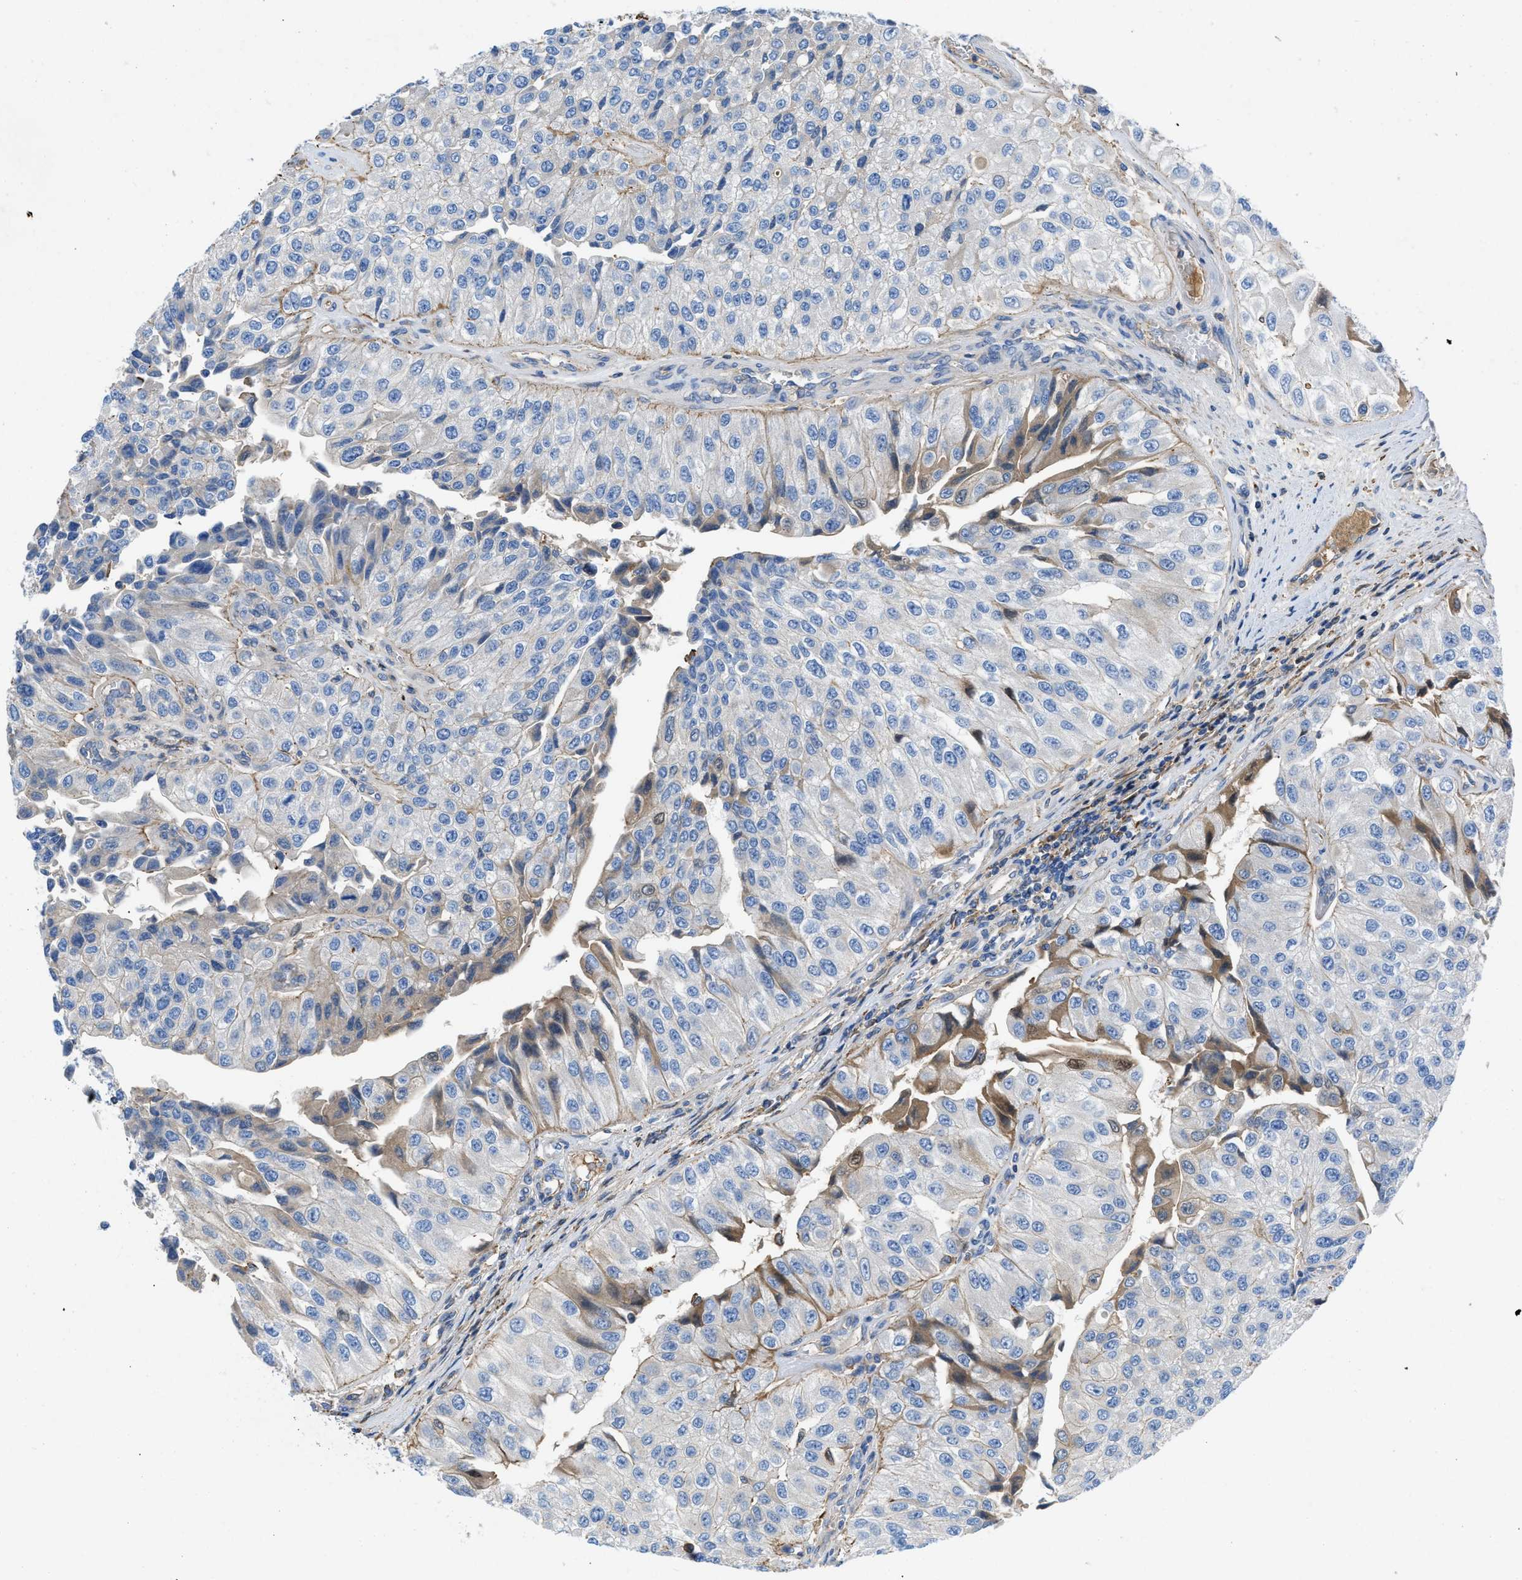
{"staining": {"intensity": "weak", "quantity": "<25%", "location": "cytoplasmic/membranous"}, "tissue": "urothelial cancer", "cell_type": "Tumor cells", "image_type": "cancer", "snomed": [{"axis": "morphology", "description": "Urothelial carcinoma, High grade"}, {"axis": "topography", "description": "Kidney"}, {"axis": "topography", "description": "Urinary bladder"}], "caption": "A histopathology image of human urothelial cancer is negative for staining in tumor cells.", "gene": "ATP6V0D1", "patient": {"sex": "male", "age": 77}}